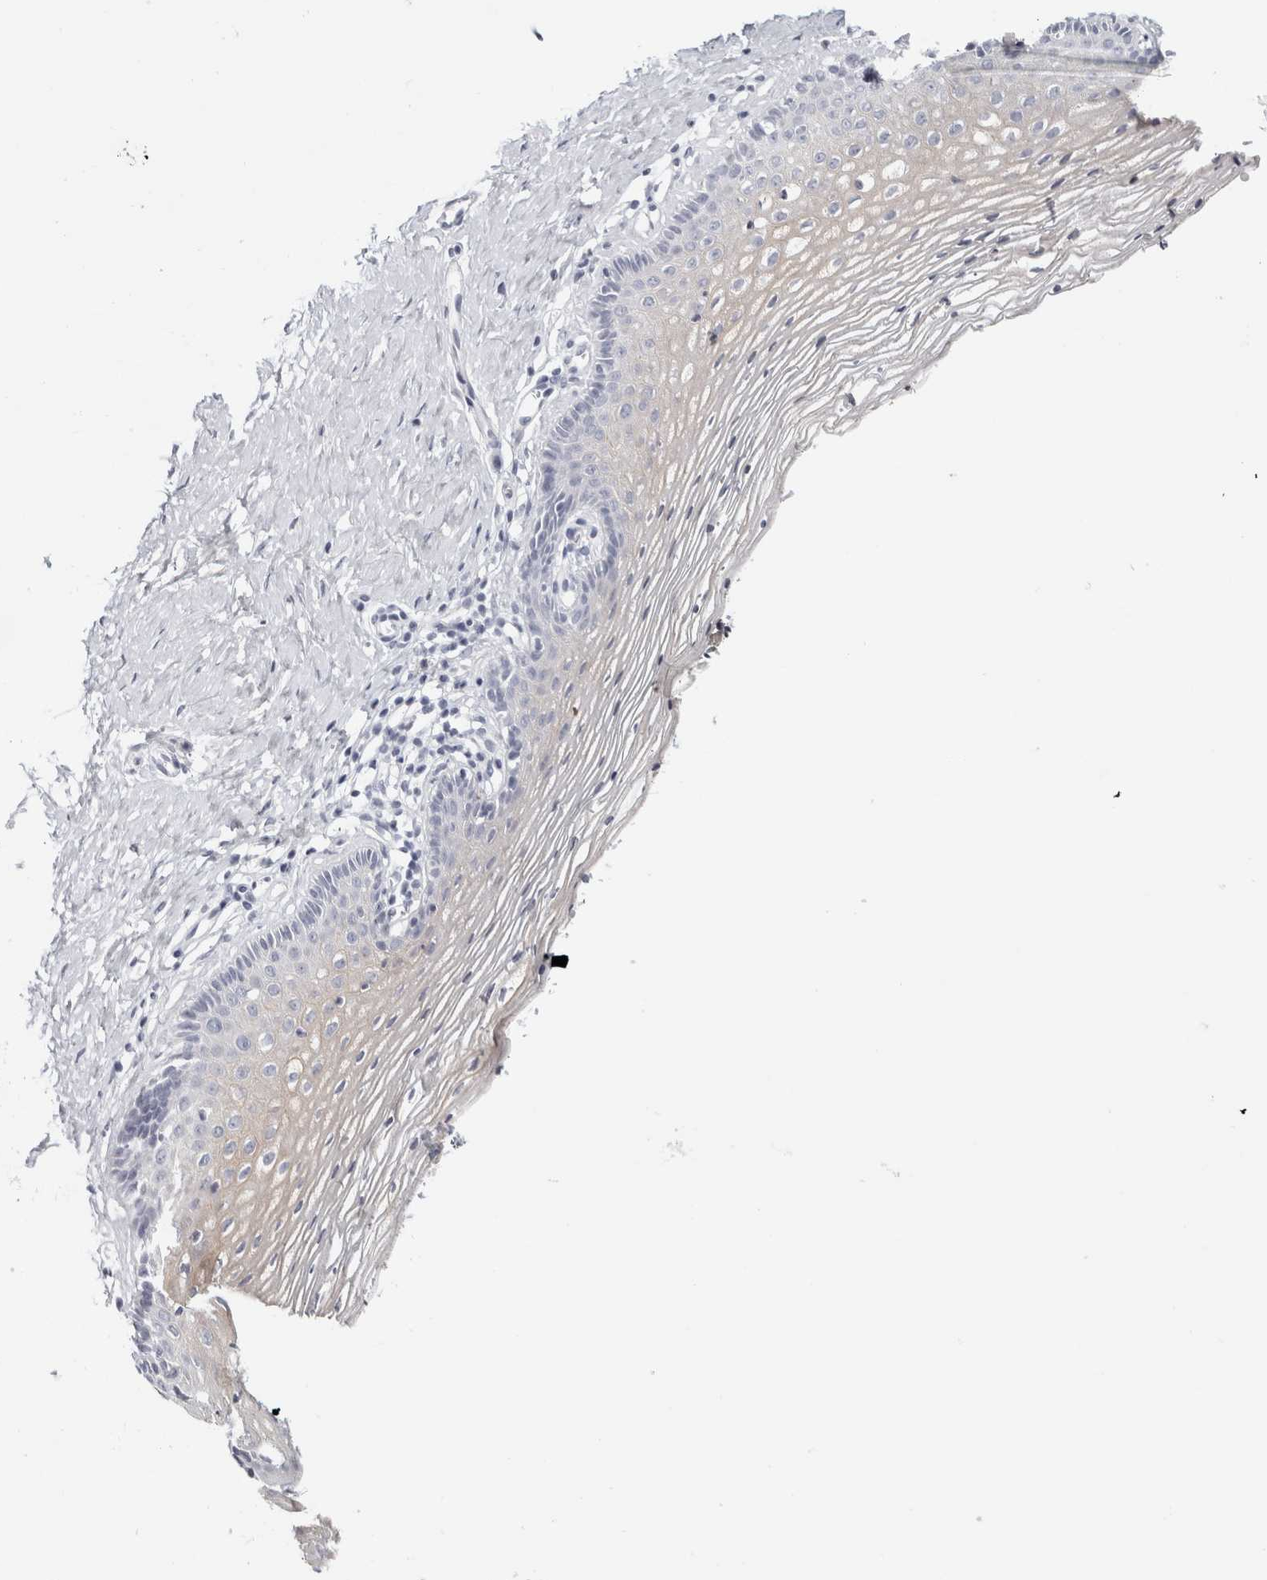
{"staining": {"intensity": "weak", "quantity": "<25%", "location": "cytoplasmic/membranous"}, "tissue": "vagina", "cell_type": "Squamous epithelial cells", "image_type": "normal", "snomed": [{"axis": "morphology", "description": "Normal tissue, NOS"}, {"axis": "topography", "description": "Vagina"}], "caption": "This micrograph is of unremarkable vagina stained with immunohistochemistry to label a protein in brown with the nuclei are counter-stained blue. There is no expression in squamous epithelial cells. The staining was performed using DAB (3,3'-diaminobenzidine) to visualize the protein expression in brown, while the nuclei were stained in blue with hematoxylin (Magnification: 20x).", "gene": "RPH3AL", "patient": {"sex": "female", "age": 32}}